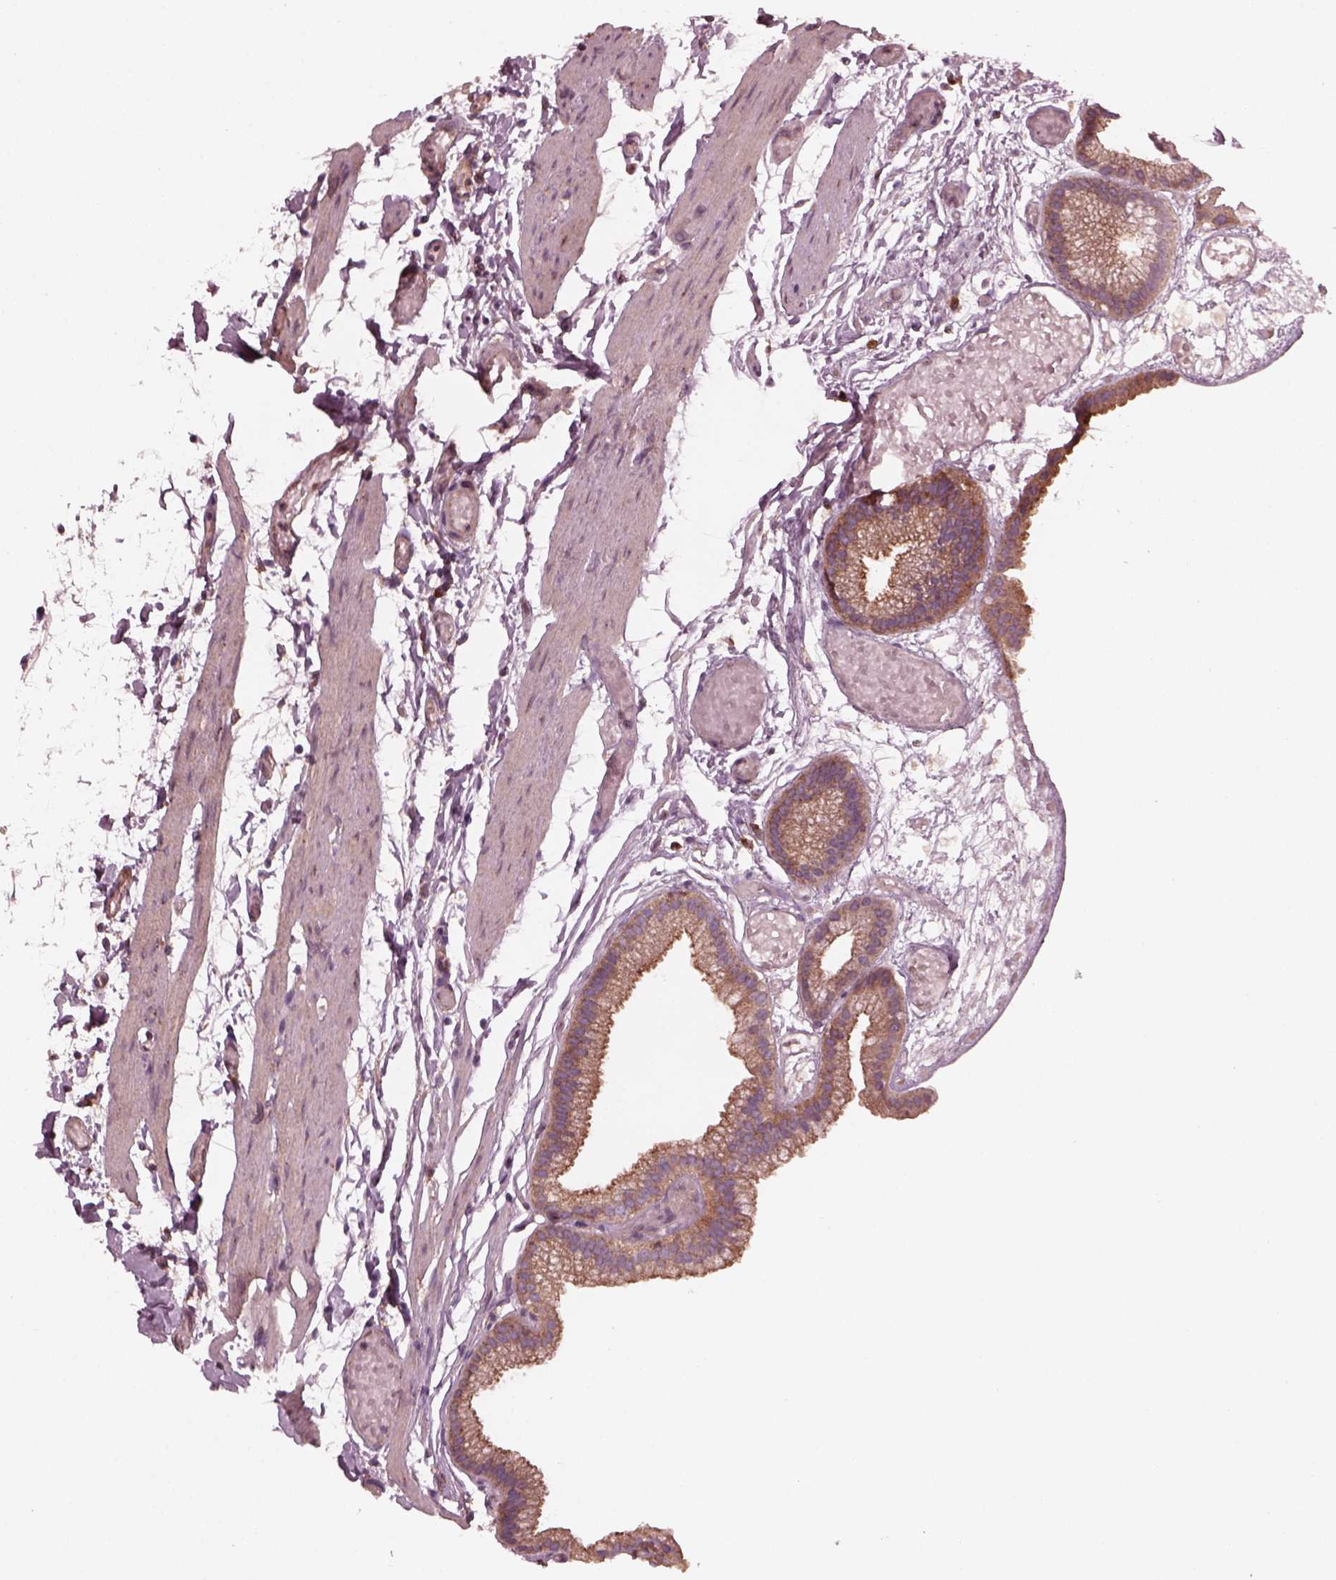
{"staining": {"intensity": "moderate", "quantity": ">75%", "location": "cytoplasmic/membranous"}, "tissue": "gallbladder", "cell_type": "Glandular cells", "image_type": "normal", "snomed": [{"axis": "morphology", "description": "Normal tissue, NOS"}, {"axis": "topography", "description": "Gallbladder"}], "caption": "A brown stain shows moderate cytoplasmic/membranous staining of a protein in glandular cells of unremarkable human gallbladder. Using DAB (3,3'-diaminobenzidine) (brown) and hematoxylin (blue) stains, captured at high magnification using brightfield microscopy.", "gene": "TUBG1", "patient": {"sex": "female", "age": 45}}